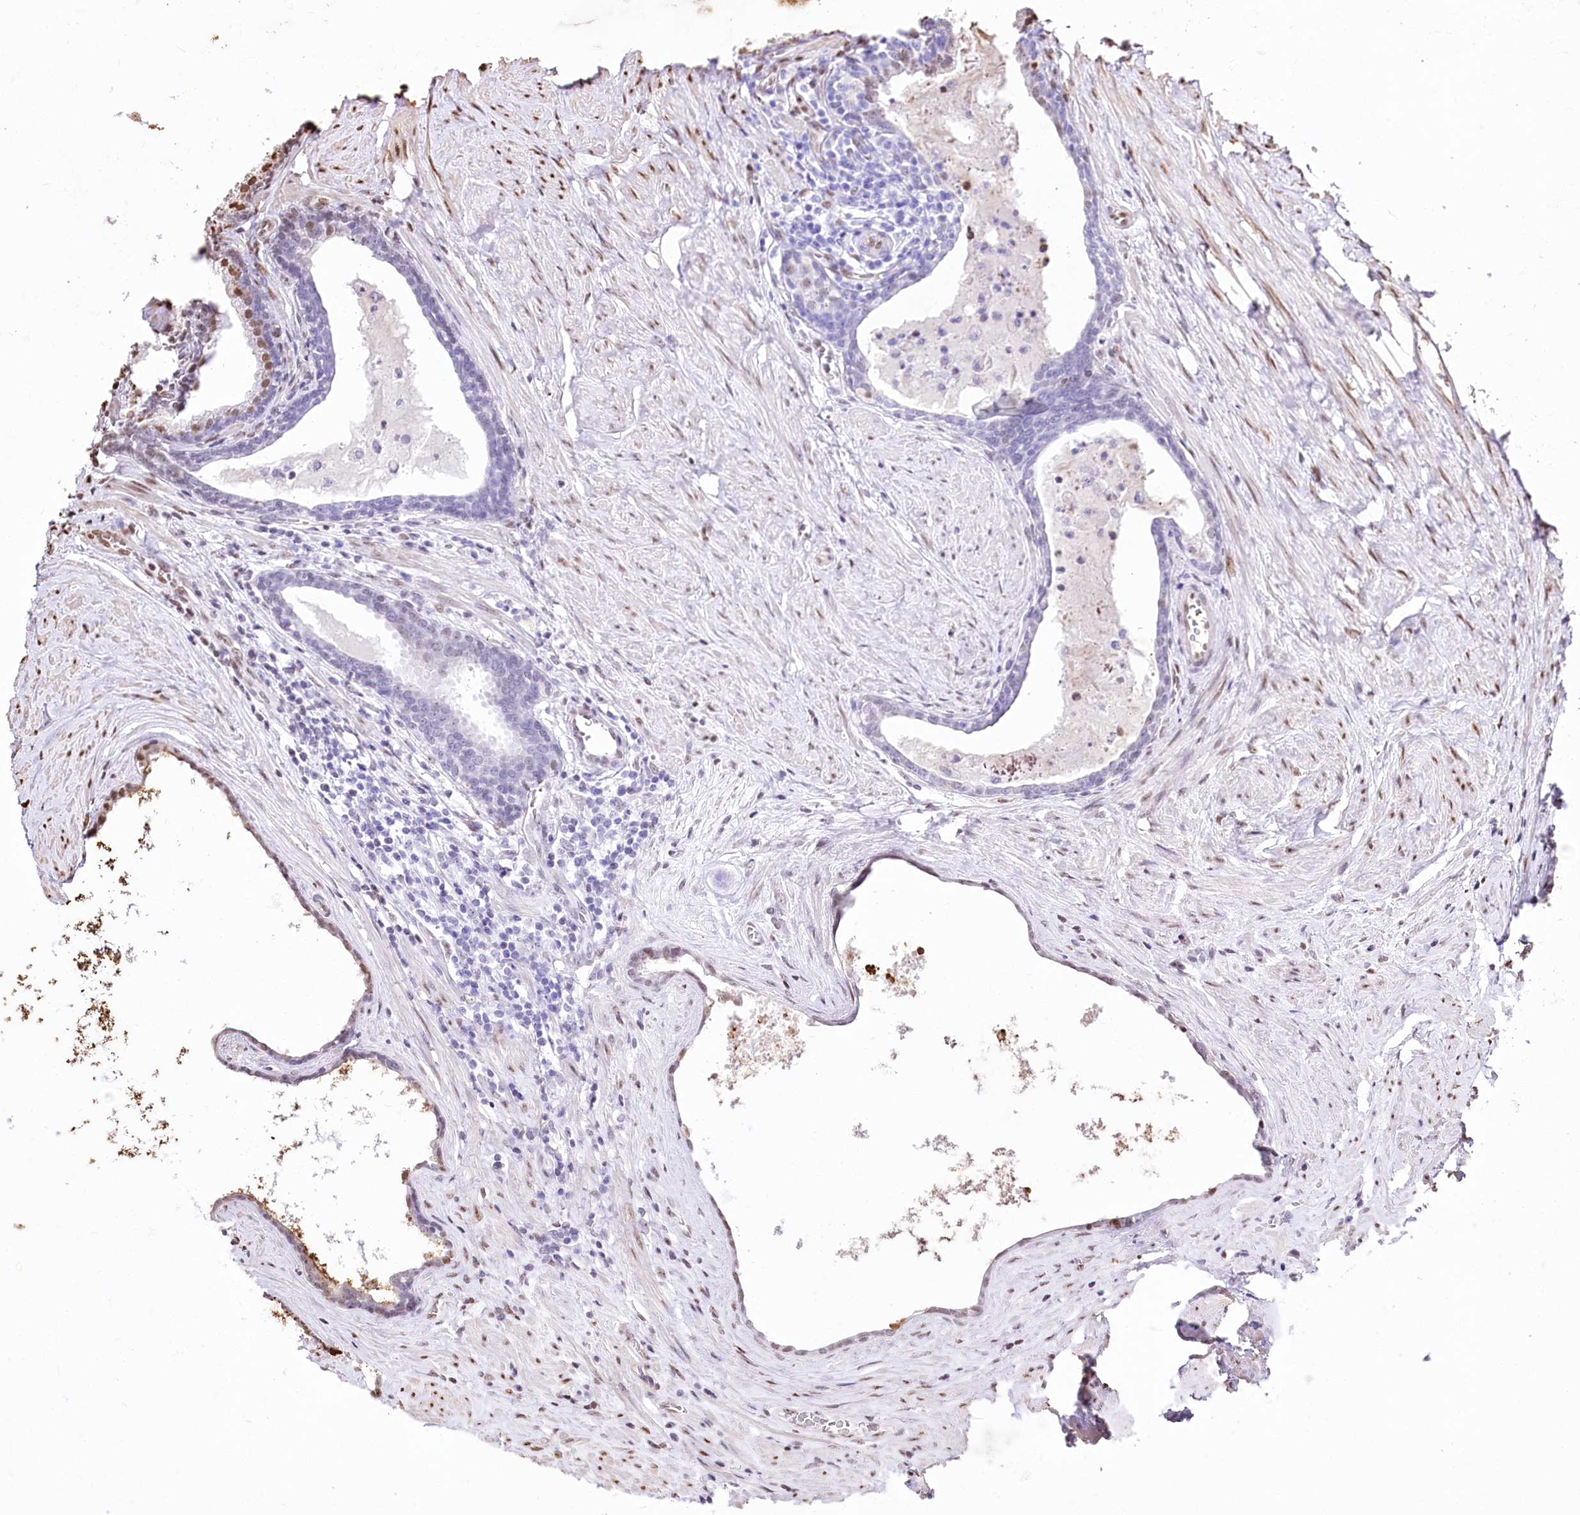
{"staining": {"intensity": "weak", "quantity": "<25%", "location": "cytoplasmic/membranous,nuclear"}, "tissue": "prostate cancer", "cell_type": "Tumor cells", "image_type": "cancer", "snomed": [{"axis": "morphology", "description": "Adenocarcinoma, Low grade"}, {"axis": "topography", "description": "Prostate"}], "caption": "Prostate cancer (low-grade adenocarcinoma) was stained to show a protein in brown. There is no significant staining in tumor cells.", "gene": "PTMS", "patient": {"sex": "male", "age": 71}}